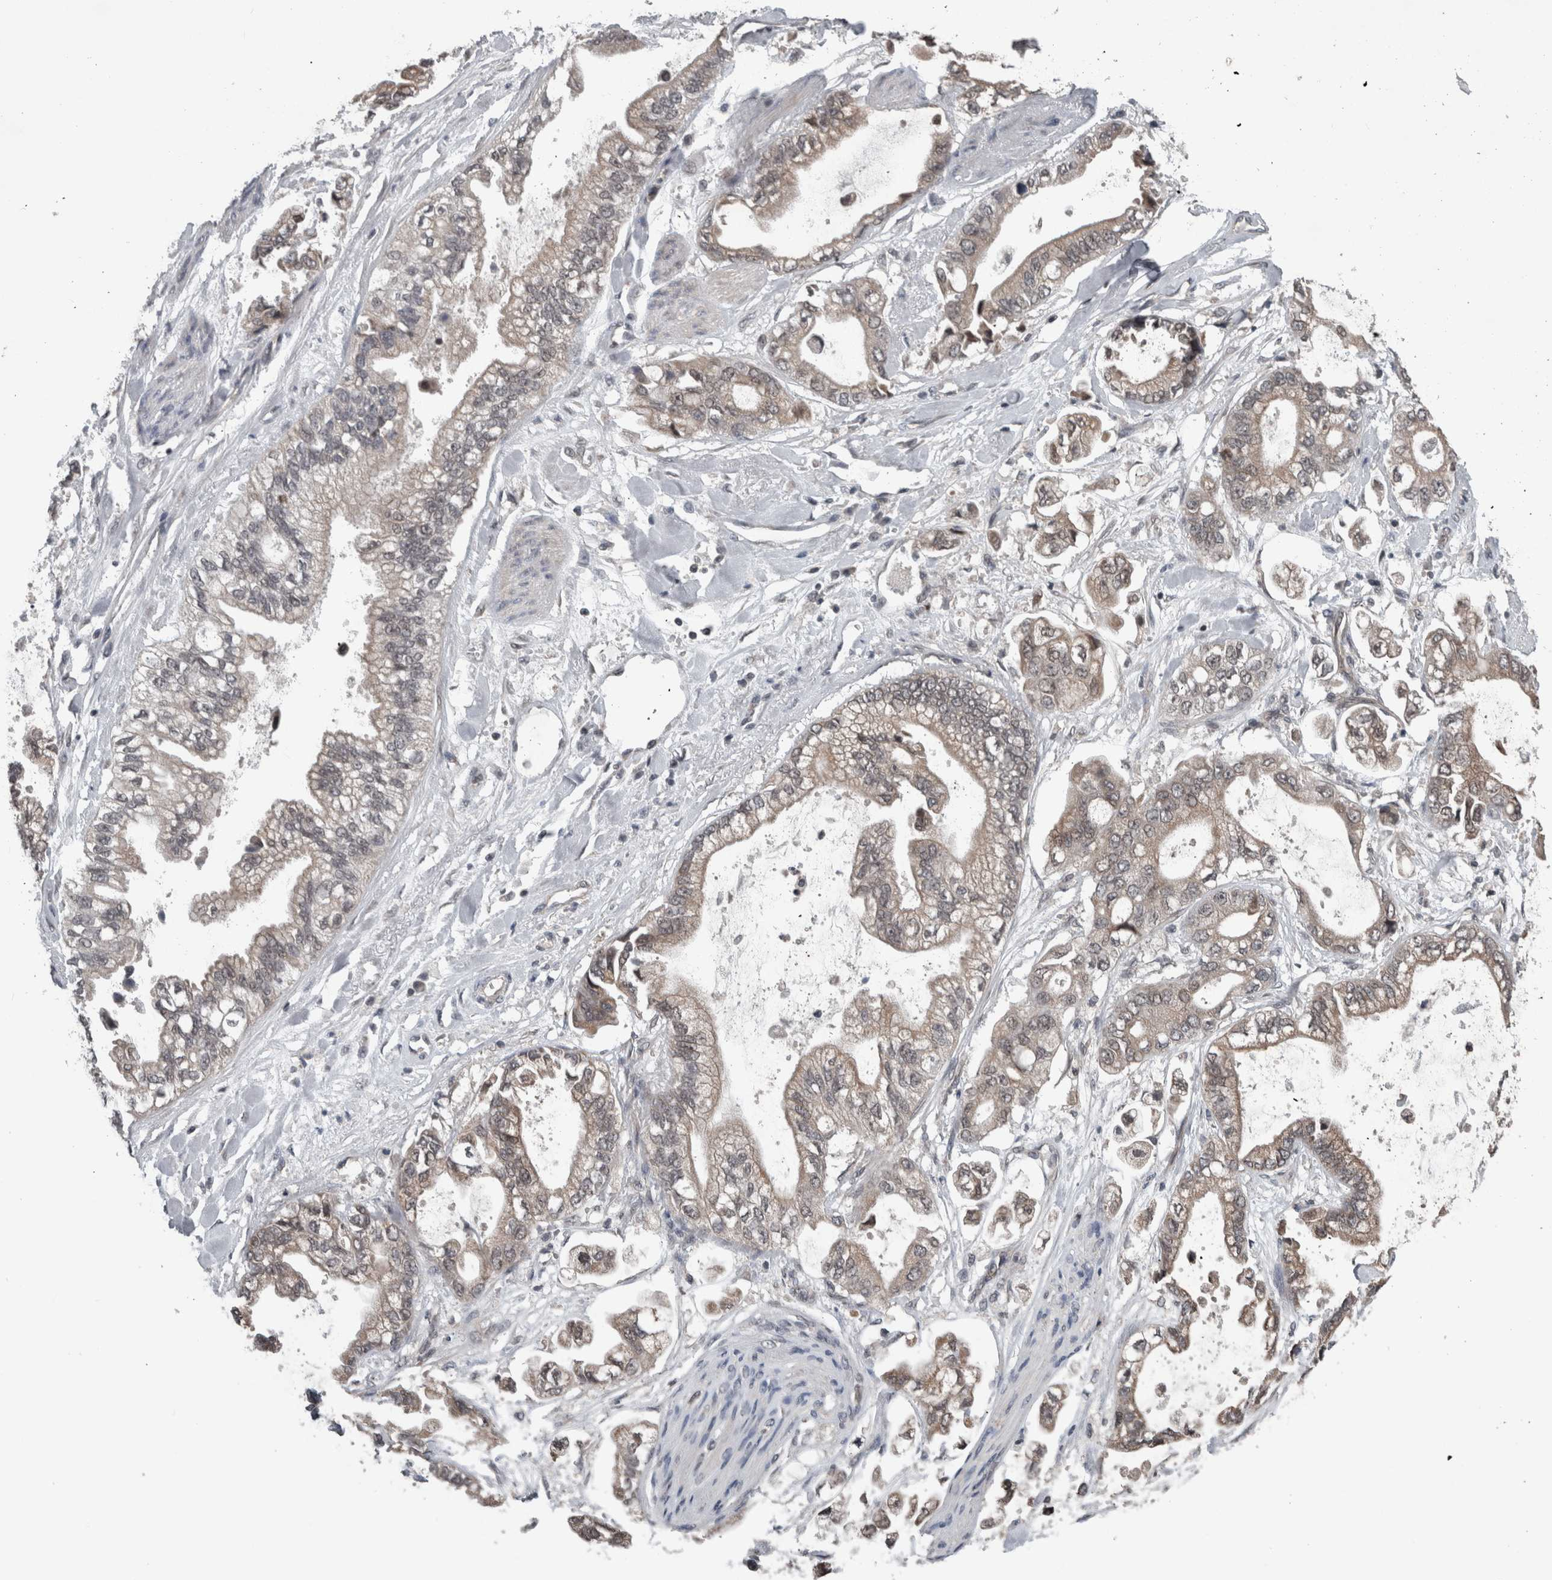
{"staining": {"intensity": "weak", "quantity": "<25%", "location": "cytoplasmic/membranous"}, "tissue": "stomach cancer", "cell_type": "Tumor cells", "image_type": "cancer", "snomed": [{"axis": "morphology", "description": "Normal tissue, NOS"}, {"axis": "morphology", "description": "Adenocarcinoma, NOS"}, {"axis": "topography", "description": "Stomach"}], "caption": "This is an immunohistochemistry (IHC) image of stomach cancer. There is no positivity in tumor cells.", "gene": "ENY2", "patient": {"sex": "male", "age": 62}}